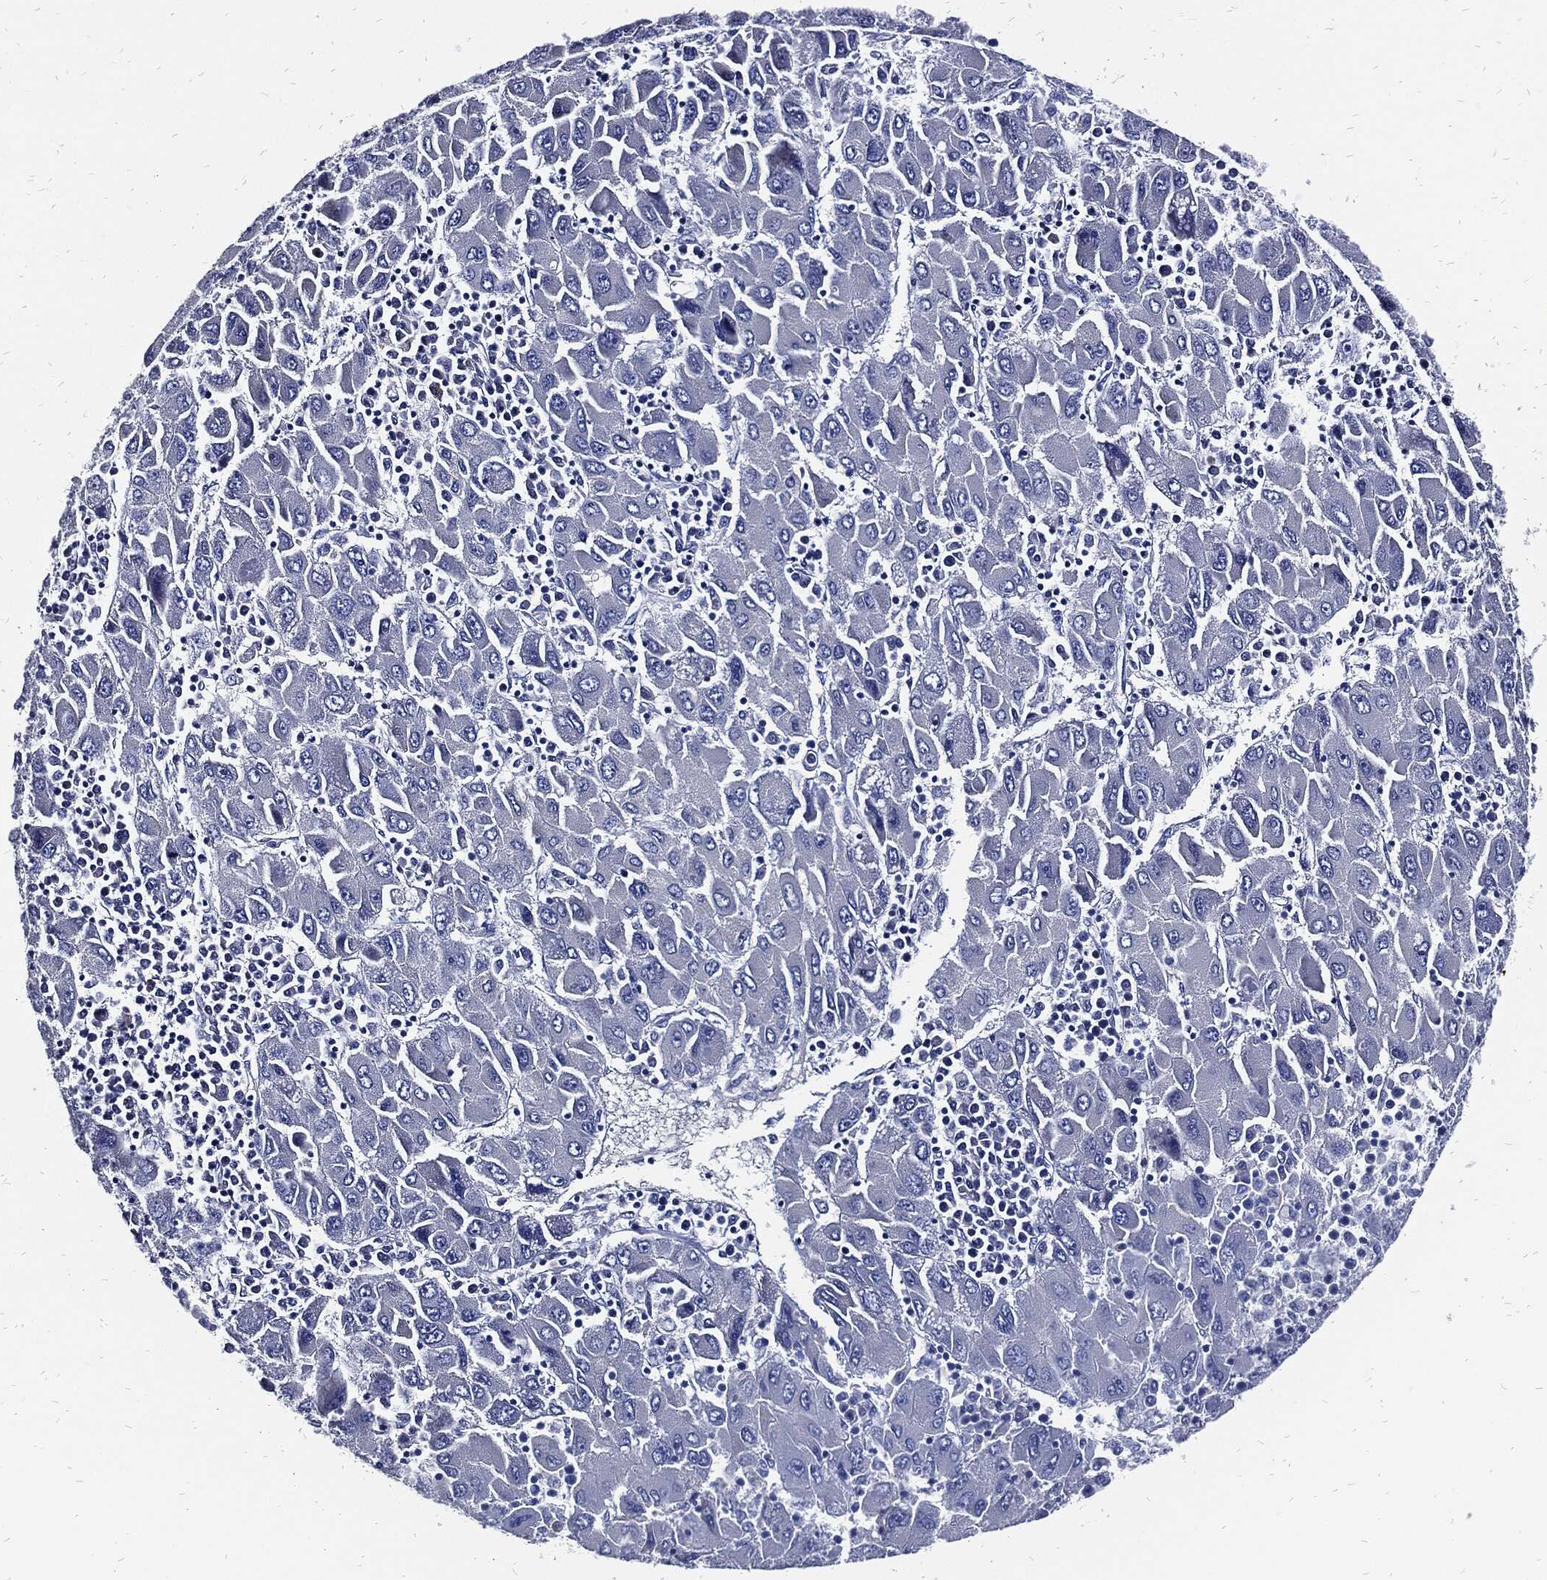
{"staining": {"intensity": "negative", "quantity": "none", "location": "none"}, "tissue": "liver cancer", "cell_type": "Tumor cells", "image_type": "cancer", "snomed": [{"axis": "morphology", "description": "Carcinoma, Hepatocellular, NOS"}, {"axis": "topography", "description": "Liver"}], "caption": "Image shows no protein positivity in tumor cells of liver hepatocellular carcinoma tissue. (DAB IHC with hematoxylin counter stain).", "gene": "FABP4", "patient": {"sex": "male", "age": 75}}